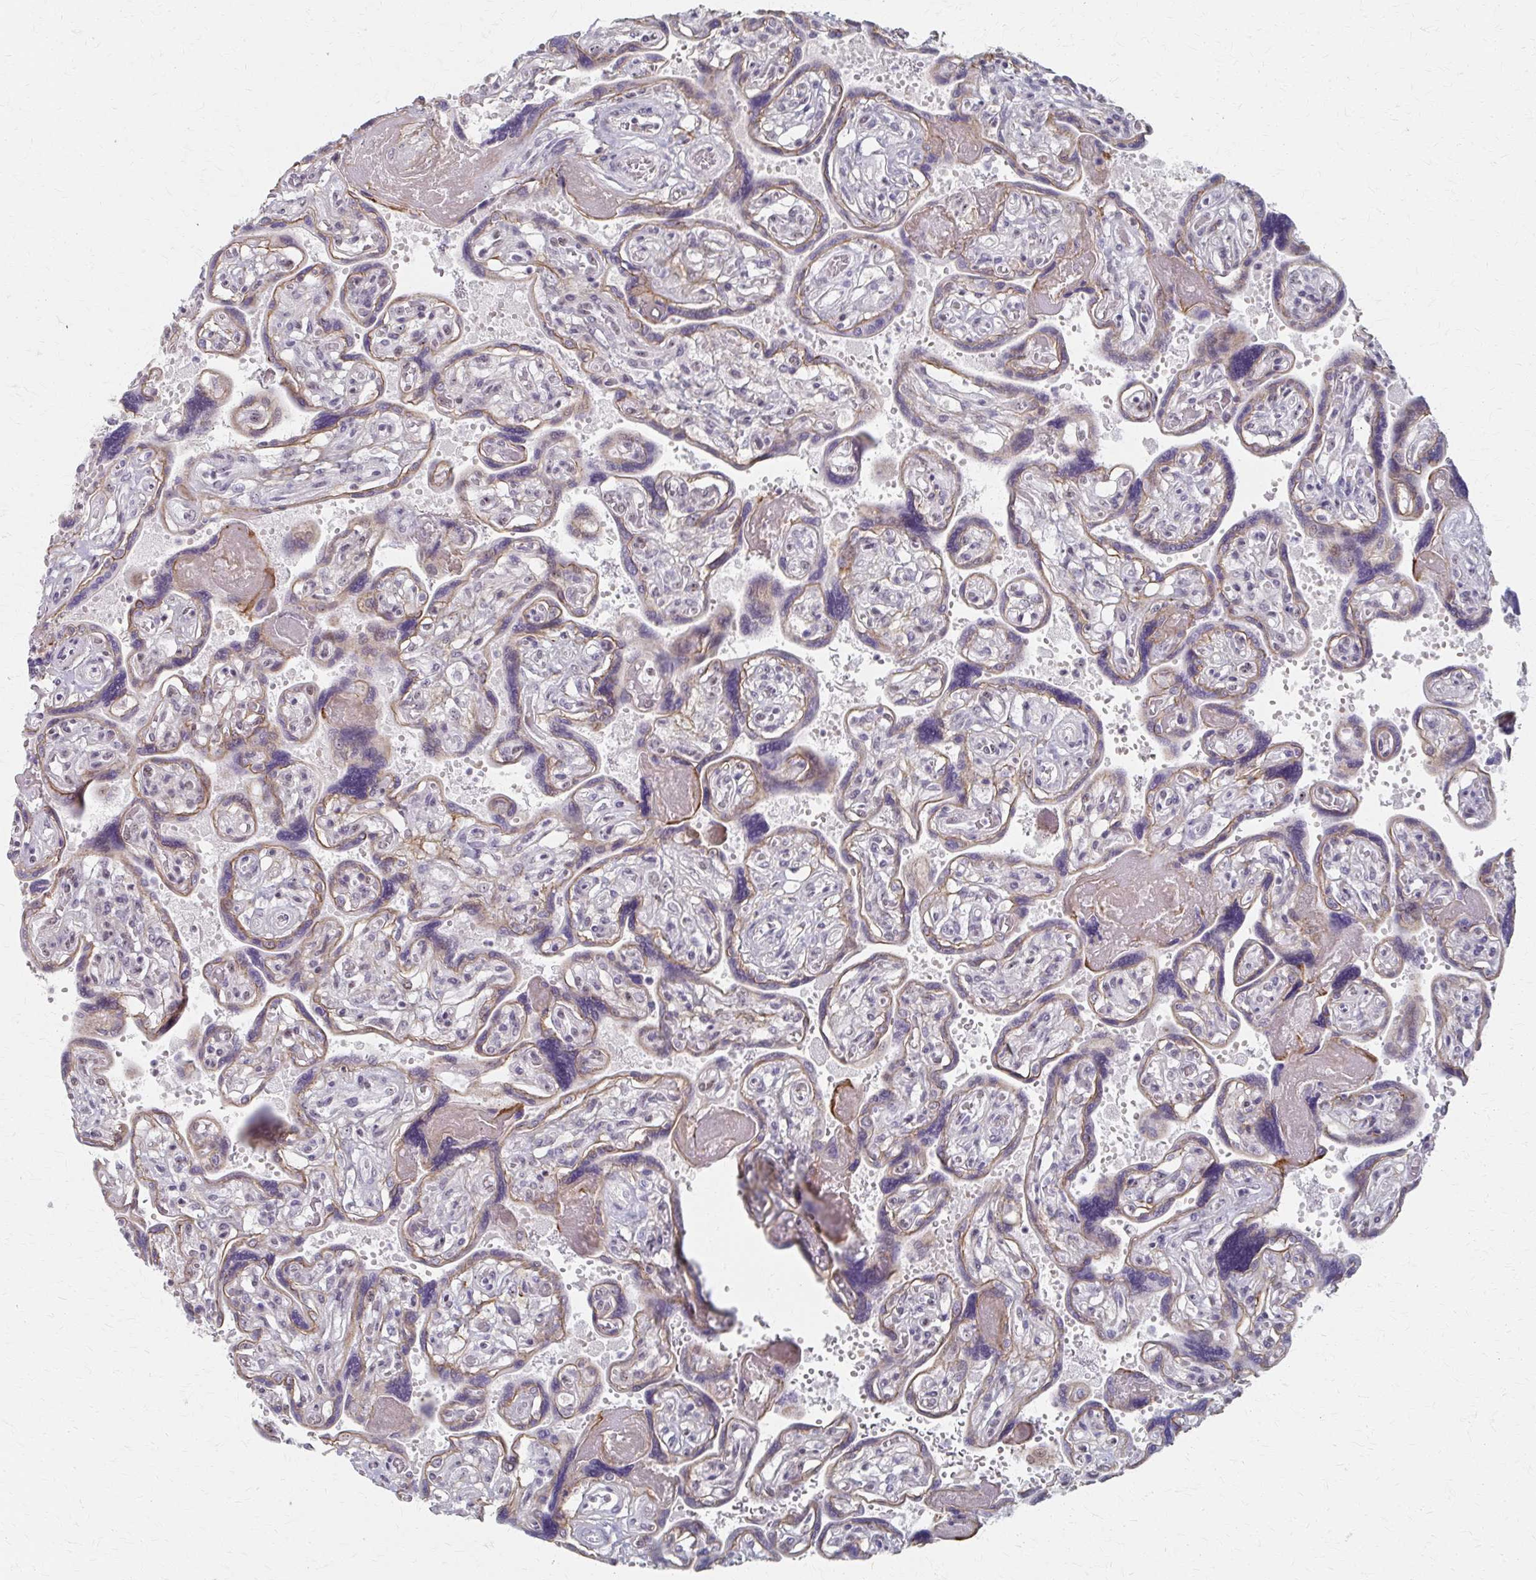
{"staining": {"intensity": "weak", "quantity": "25%-75%", "location": "nuclear"}, "tissue": "placenta", "cell_type": "Decidual cells", "image_type": "normal", "snomed": [{"axis": "morphology", "description": "Normal tissue, NOS"}, {"axis": "topography", "description": "Placenta"}], "caption": "Placenta stained with a brown dye displays weak nuclear positive staining in about 25%-75% of decidual cells.", "gene": "PES1", "patient": {"sex": "female", "age": 32}}